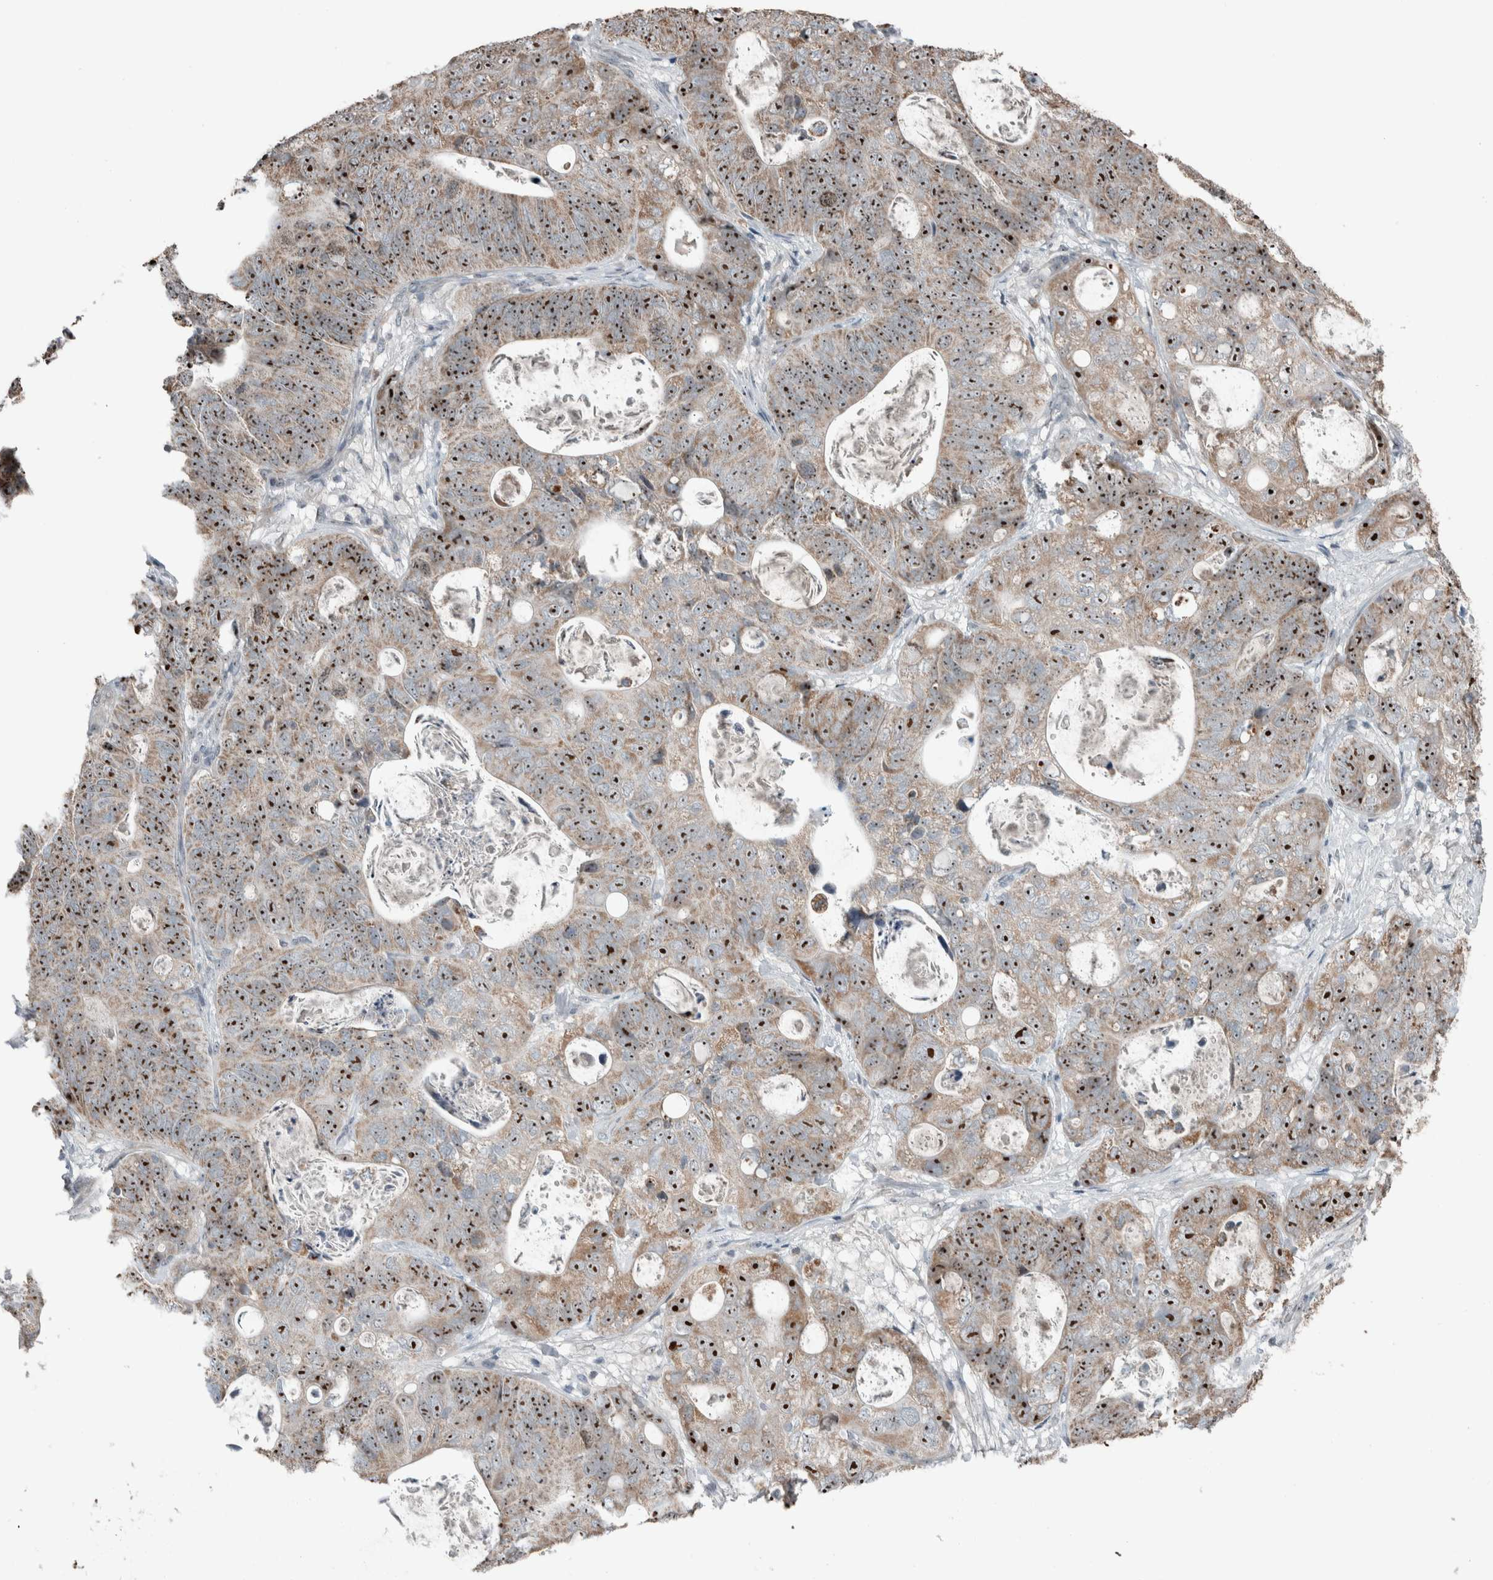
{"staining": {"intensity": "strong", "quantity": ">75%", "location": "nuclear"}, "tissue": "stomach cancer", "cell_type": "Tumor cells", "image_type": "cancer", "snomed": [{"axis": "morphology", "description": "Normal tissue, NOS"}, {"axis": "morphology", "description": "Adenocarcinoma, NOS"}, {"axis": "topography", "description": "Stomach"}], "caption": "Immunohistochemistry (IHC) (DAB (3,3'-diaminobenzidine)) staining of stomach cancer exhibits strong nuclear protein expression in approximately >75% of tumor cells. (brown staining indicates protein expression, while blue staining denotes nuclei).", "gene": "RPF1", "patient": {"sex": "female", "age": 89}}